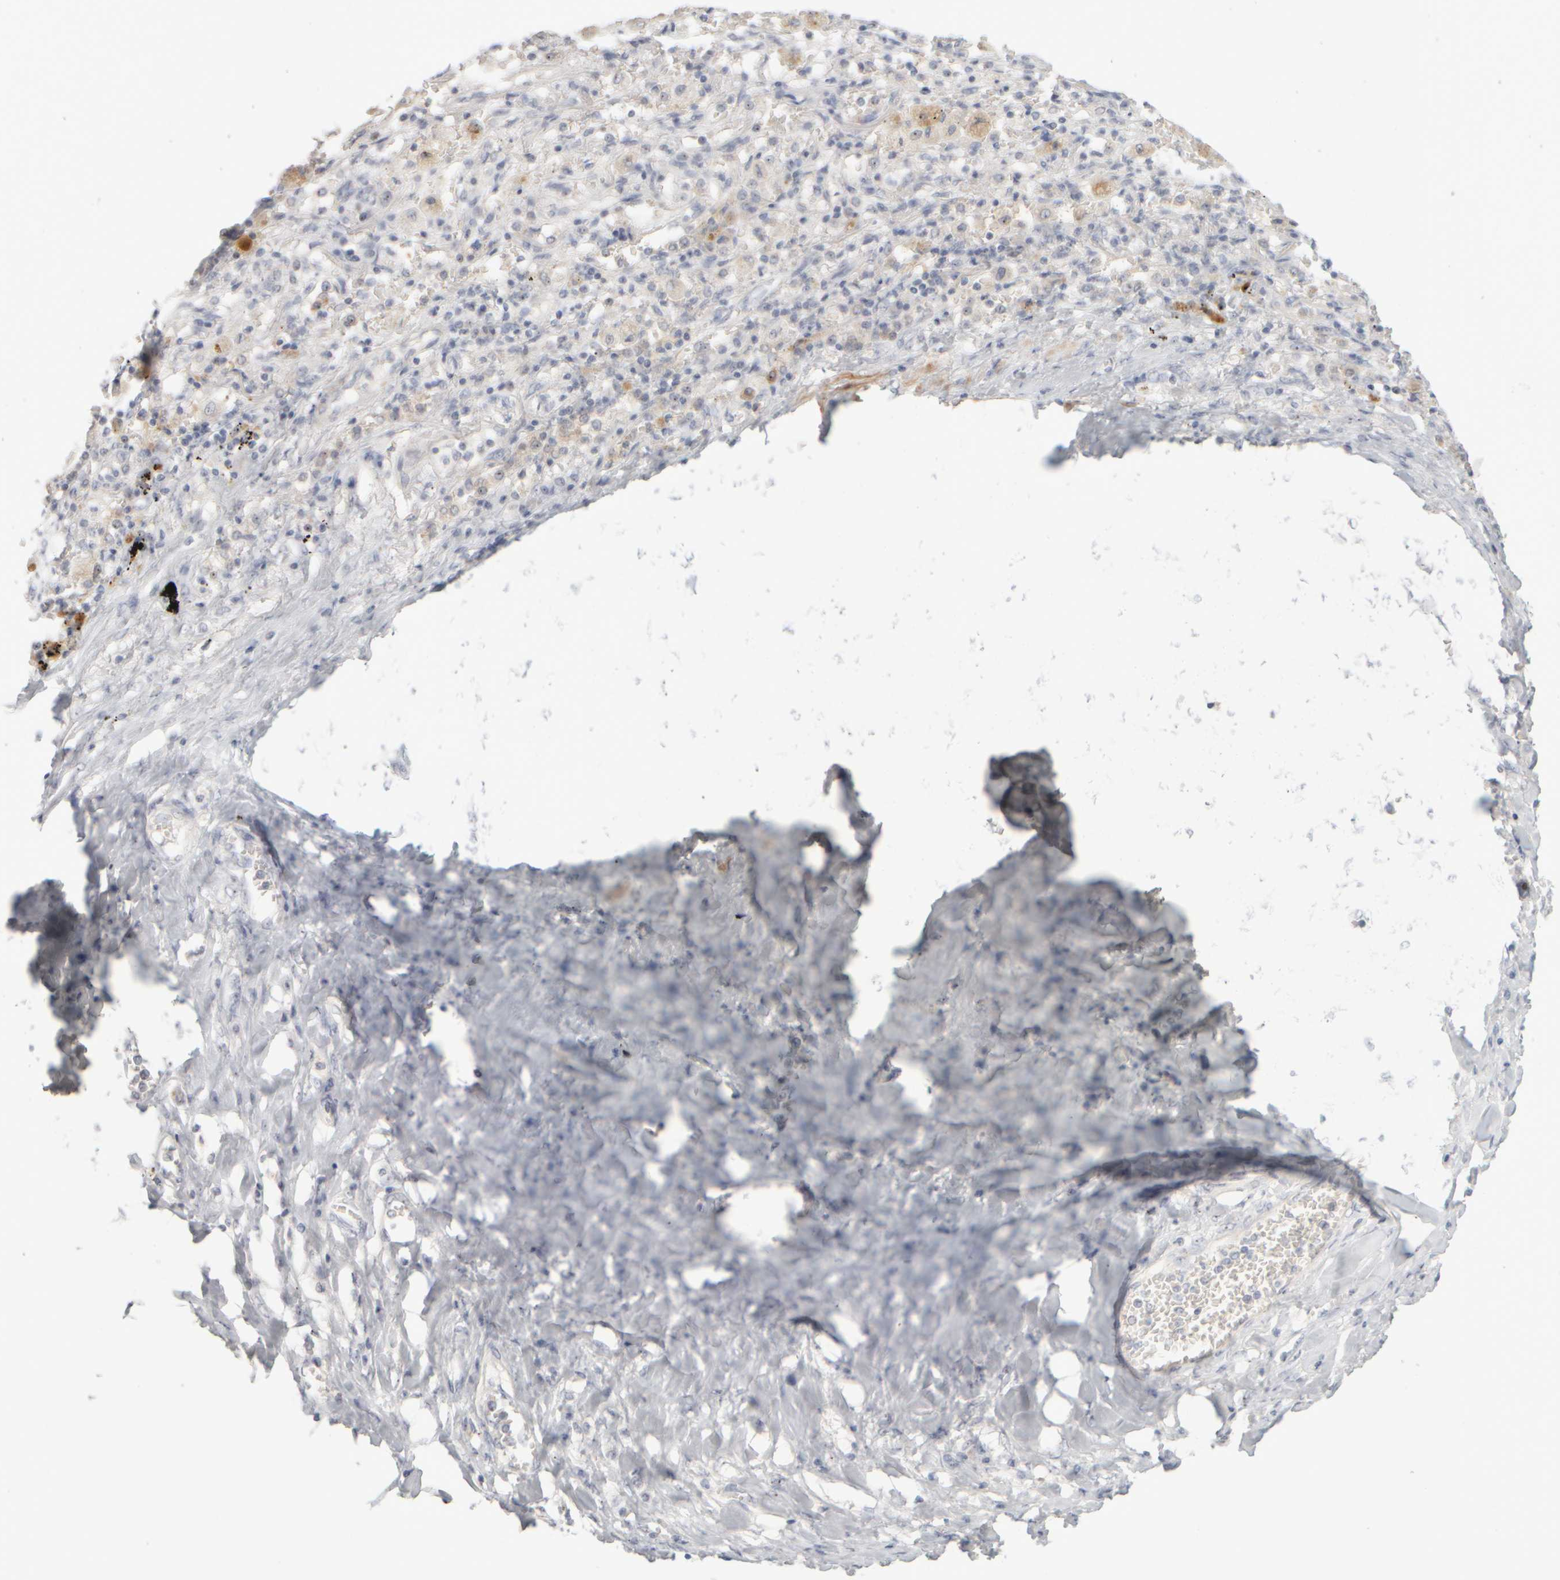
{"staining": {"intensity": "moderate", "quantity": "<25%", "location": "nuclear"}, "tissue": "lung cancer", "cell_type": "Tumor cells", "image_type": "cancer", "snomed": [{"axis": "morphology", "description": "Squamous cell carcinoma, NOS"}, {"axis": "topography", "description": "Lung"}], "caption": "Human lung cancer stained with a protein marker exhibits moderate staining in tumor cells.", "gene": "DCXR", "patient": {"sex": "male", "age": 61}}